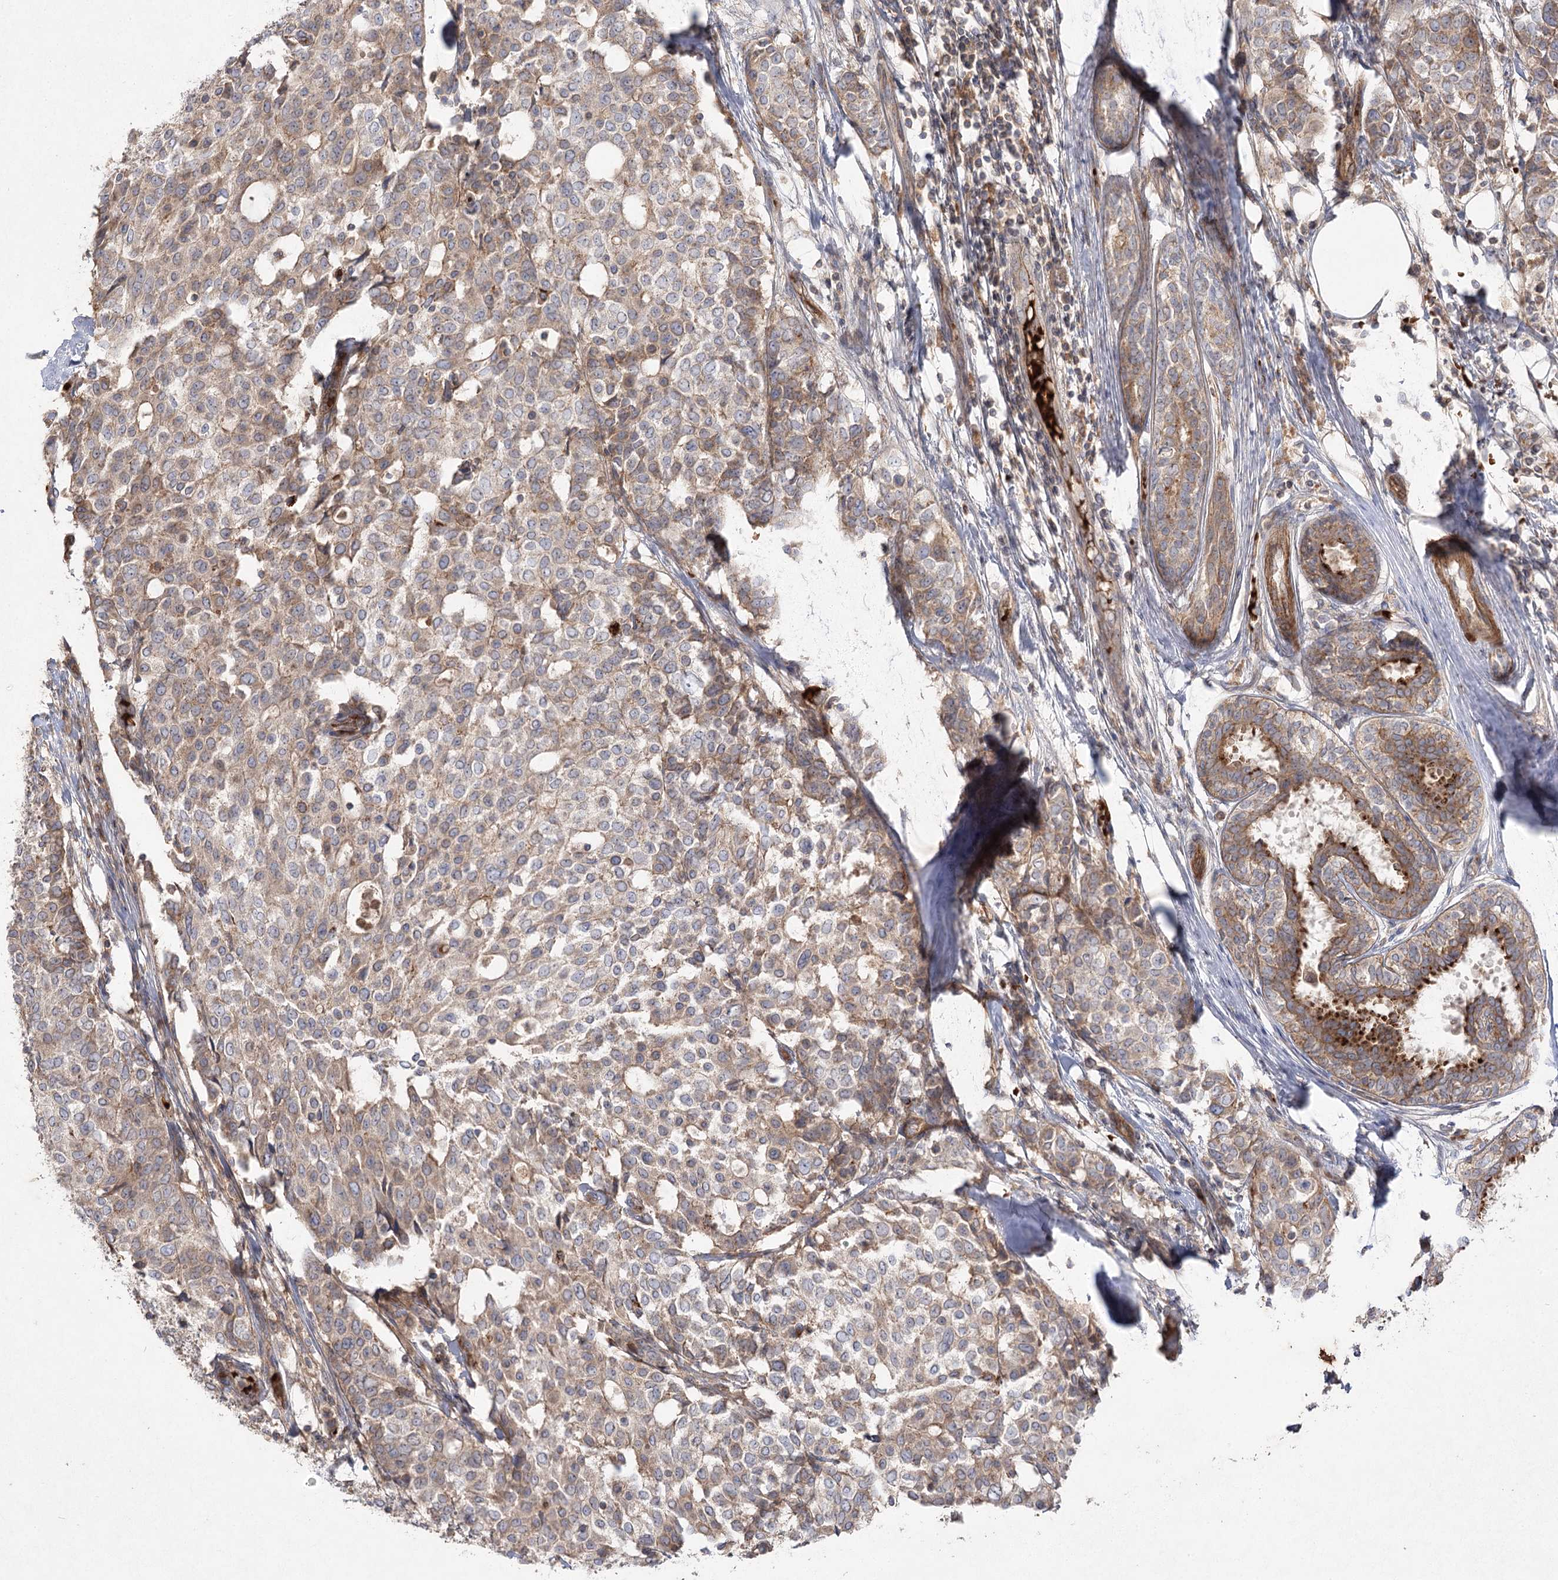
{"staining": {"intensity": "moderate", "quantity": "25%-75%", "location": "cytoplasmic/membranous"}, "tissue": "breast cancer", "cell_type": "Tumor cells", "image_type": "cancer", "snomed": [{"axis": "morphology", "description": "Lobular carcinoma"}, {"axis": "topography", "description": "Breast"}], "caption": "Protein staining exhibits moderate cytoplasmic/membranous positivity in approximately 25%-75% of tumor cells in lobular carcinoma (breast).", "gene": "KIAA0825", "patient": {"sex": "female", "age": 51}}